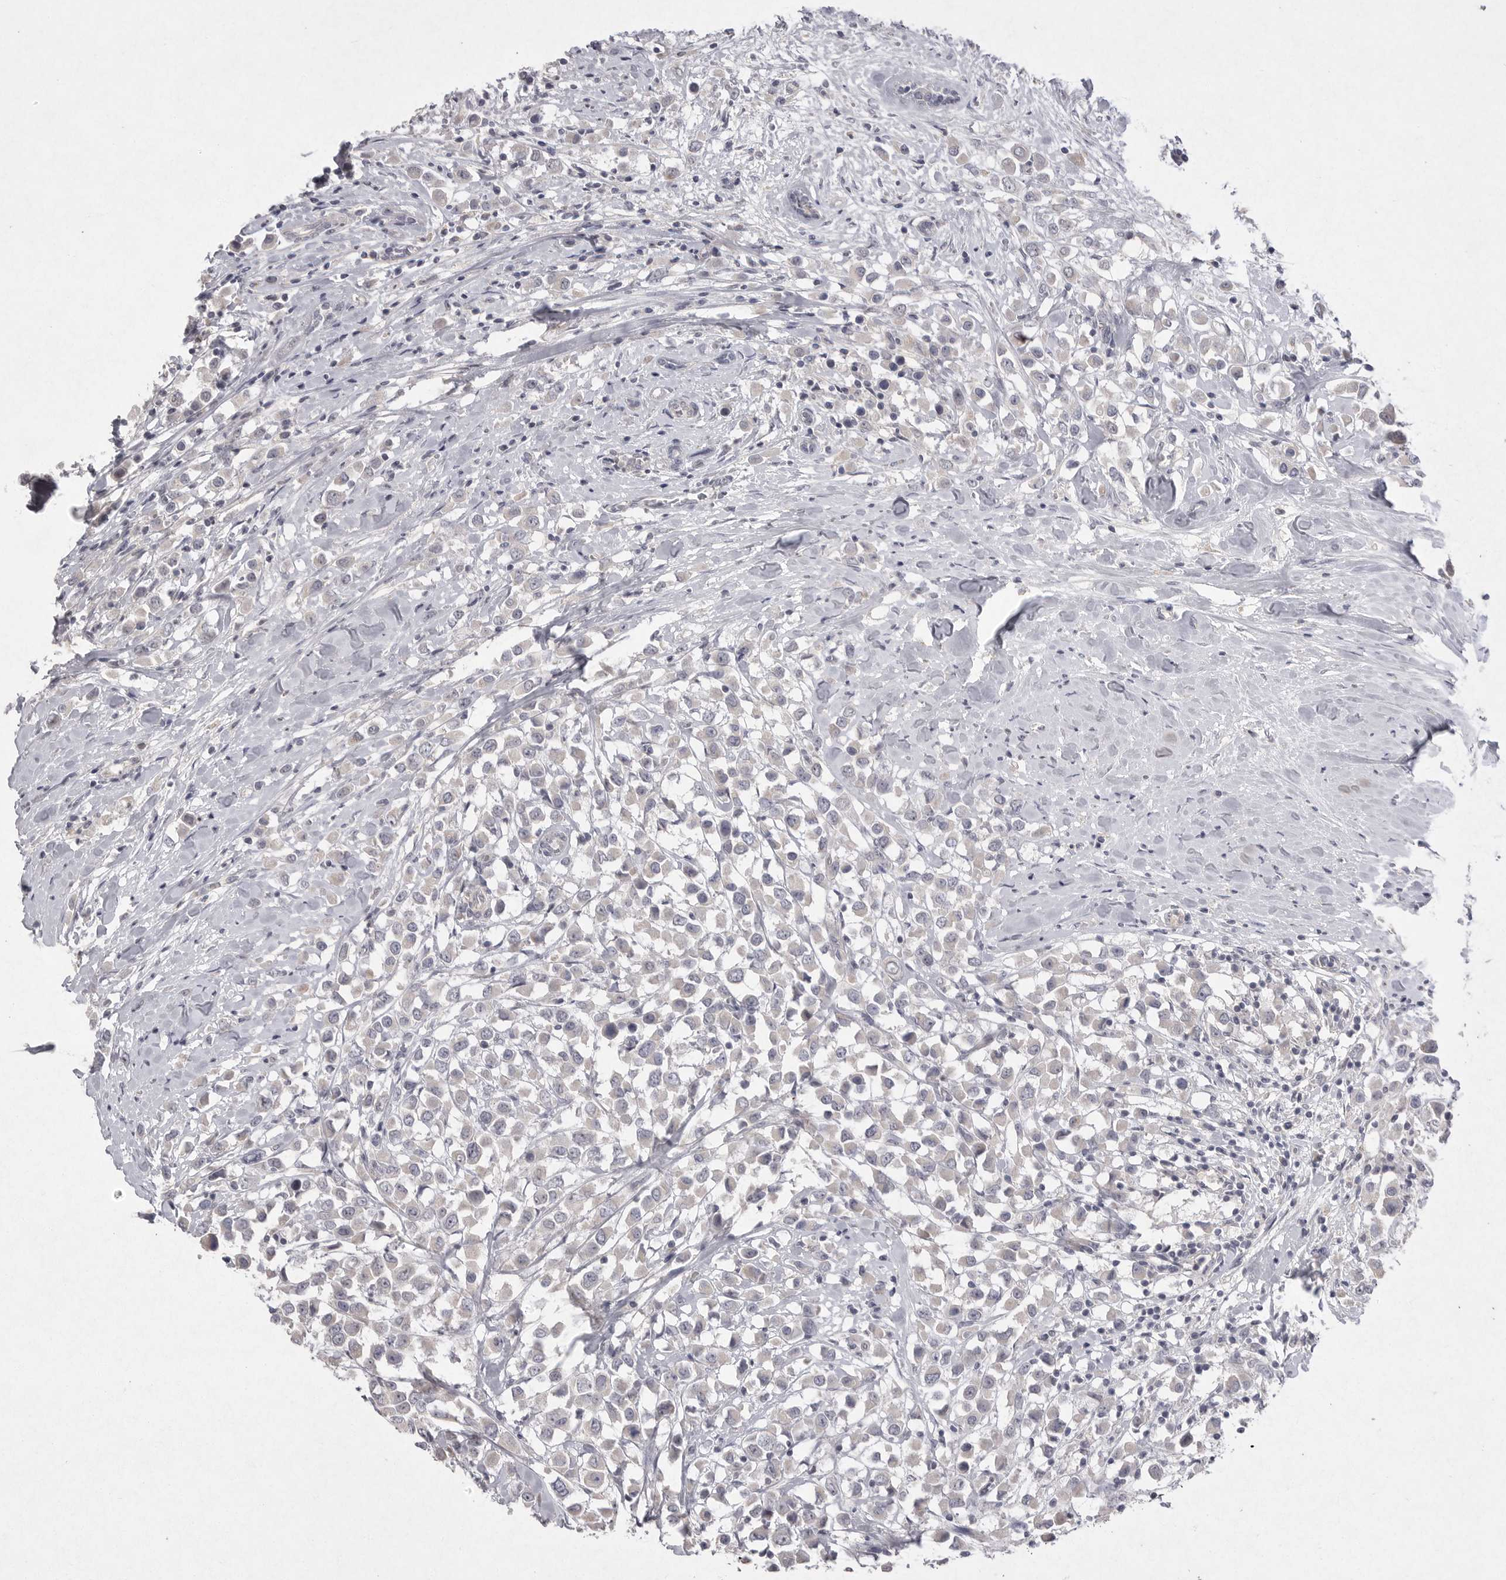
{"staining": {"intensity": "negative", "quantity": "none", "location": "none"}, "tissue": "breast cancer", "cell_type": "Tumor cells", "image_type": "cancer", "snomed": [{"axis": "morphology", "description": "Duct carcinoma"}, {"axis": "topography", "description": "Breast"}], "caption": "This histopathology image is of breast invasive ductal carcinoma stained with IHC to label a protein in brown with the nuclei are counter-stained blue. There is no staining in tumor cells. The staining was performed using DAB (3,3'-diaminobenzidine) to visualize the protein expression in brown, while the nuclei were stained in blue with hematoxylin (Magnification: 20x).", "gene": "VANGL2", "patient": {"sex": "female", "age": 61}}